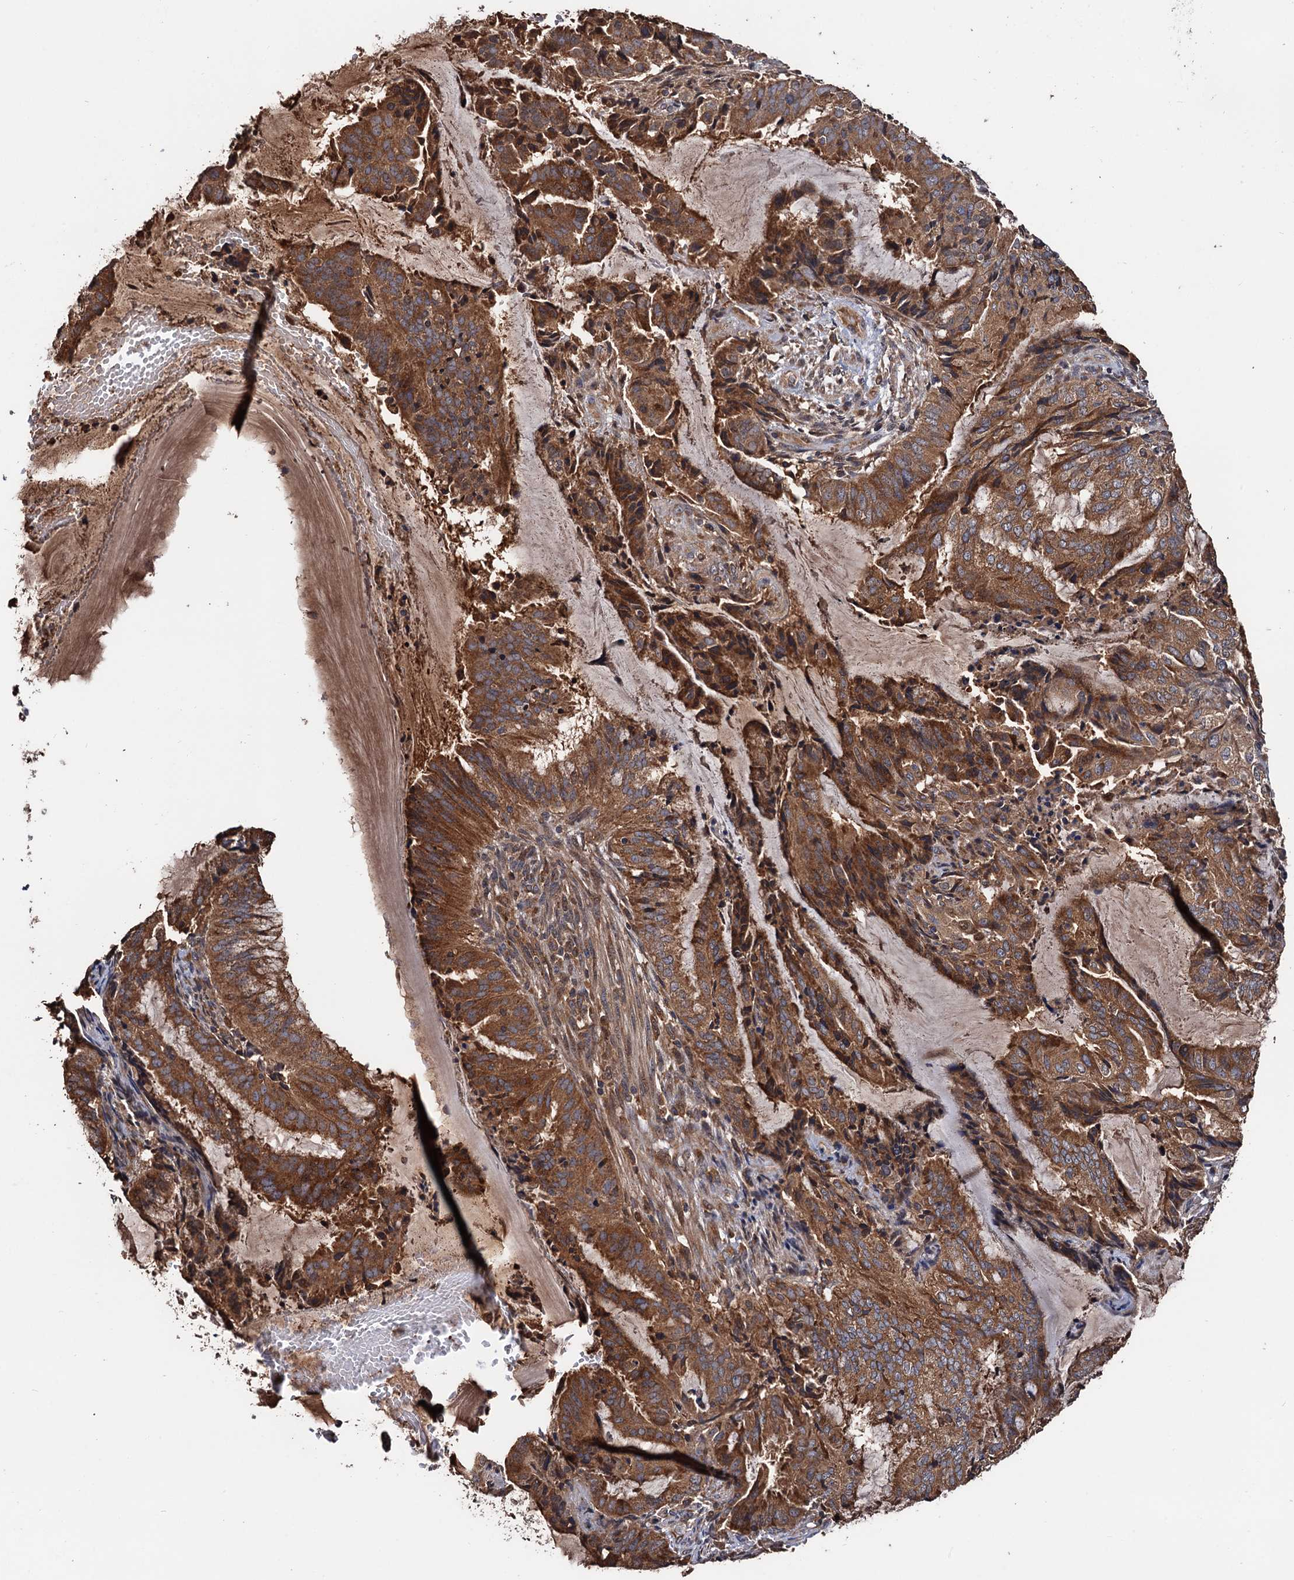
{"staining": {"intensity": "moderate", "quantity": ">75%", "location": "cytoplasmic/membranous"}, "tissue": "endometrial cancer", "cell_type": "Tumor cells", "image_type": "cancer", "snomed": [{"axis": "morphology", "description": "Adenocarcinoma, NOS"}, {"axis": "topography", "description": "Endometrium"}], "caption": "Immunohistochemistry (IHC) of human endometrial adenocarcinoma demonstrates medium levels of moderate cytoplasmic/membranous staining in about >75% of tumor cells.", "gene": "RGS11", "patient": {"sex": "female", "age": 51}}